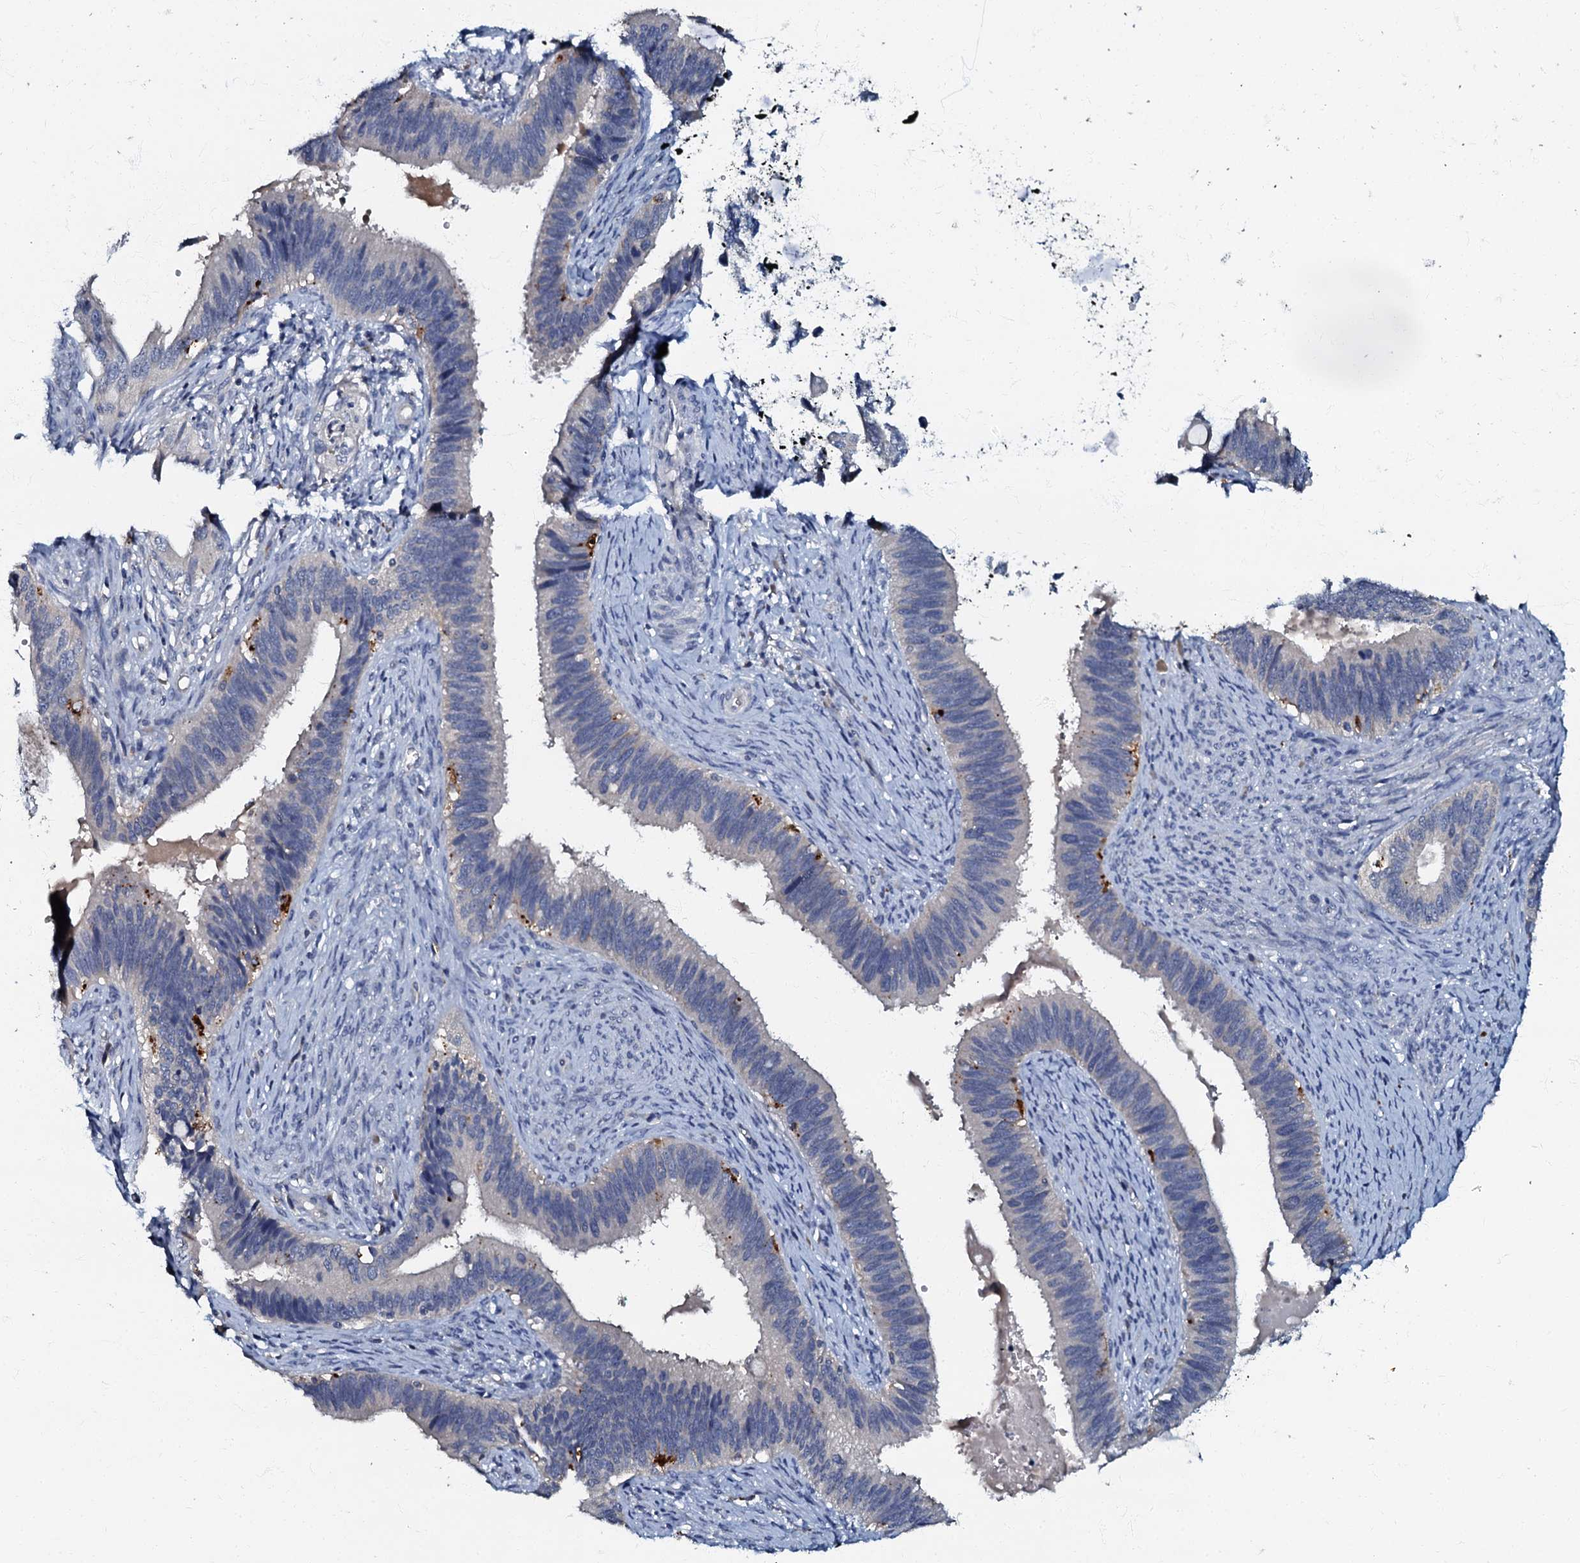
{"staining": {"intensity": "negative", "quantity": "none", "location": "none"}, "tissue": "cervical cancer", "cell_type": "Tumor cells", "image_type": "cancer", "snomed": [{"axis": "morphology", "description": "Adenocarcinoma, NOS"}, {"axis": "topography", "description": "Cervix"}], "caption": "DAB immunohistochemical staining of adenocarcinoma (cervical) displays no significant positivity in tumor cells.", "gene": "OLAH", "patient": {"sex": "female", "age": 42}}